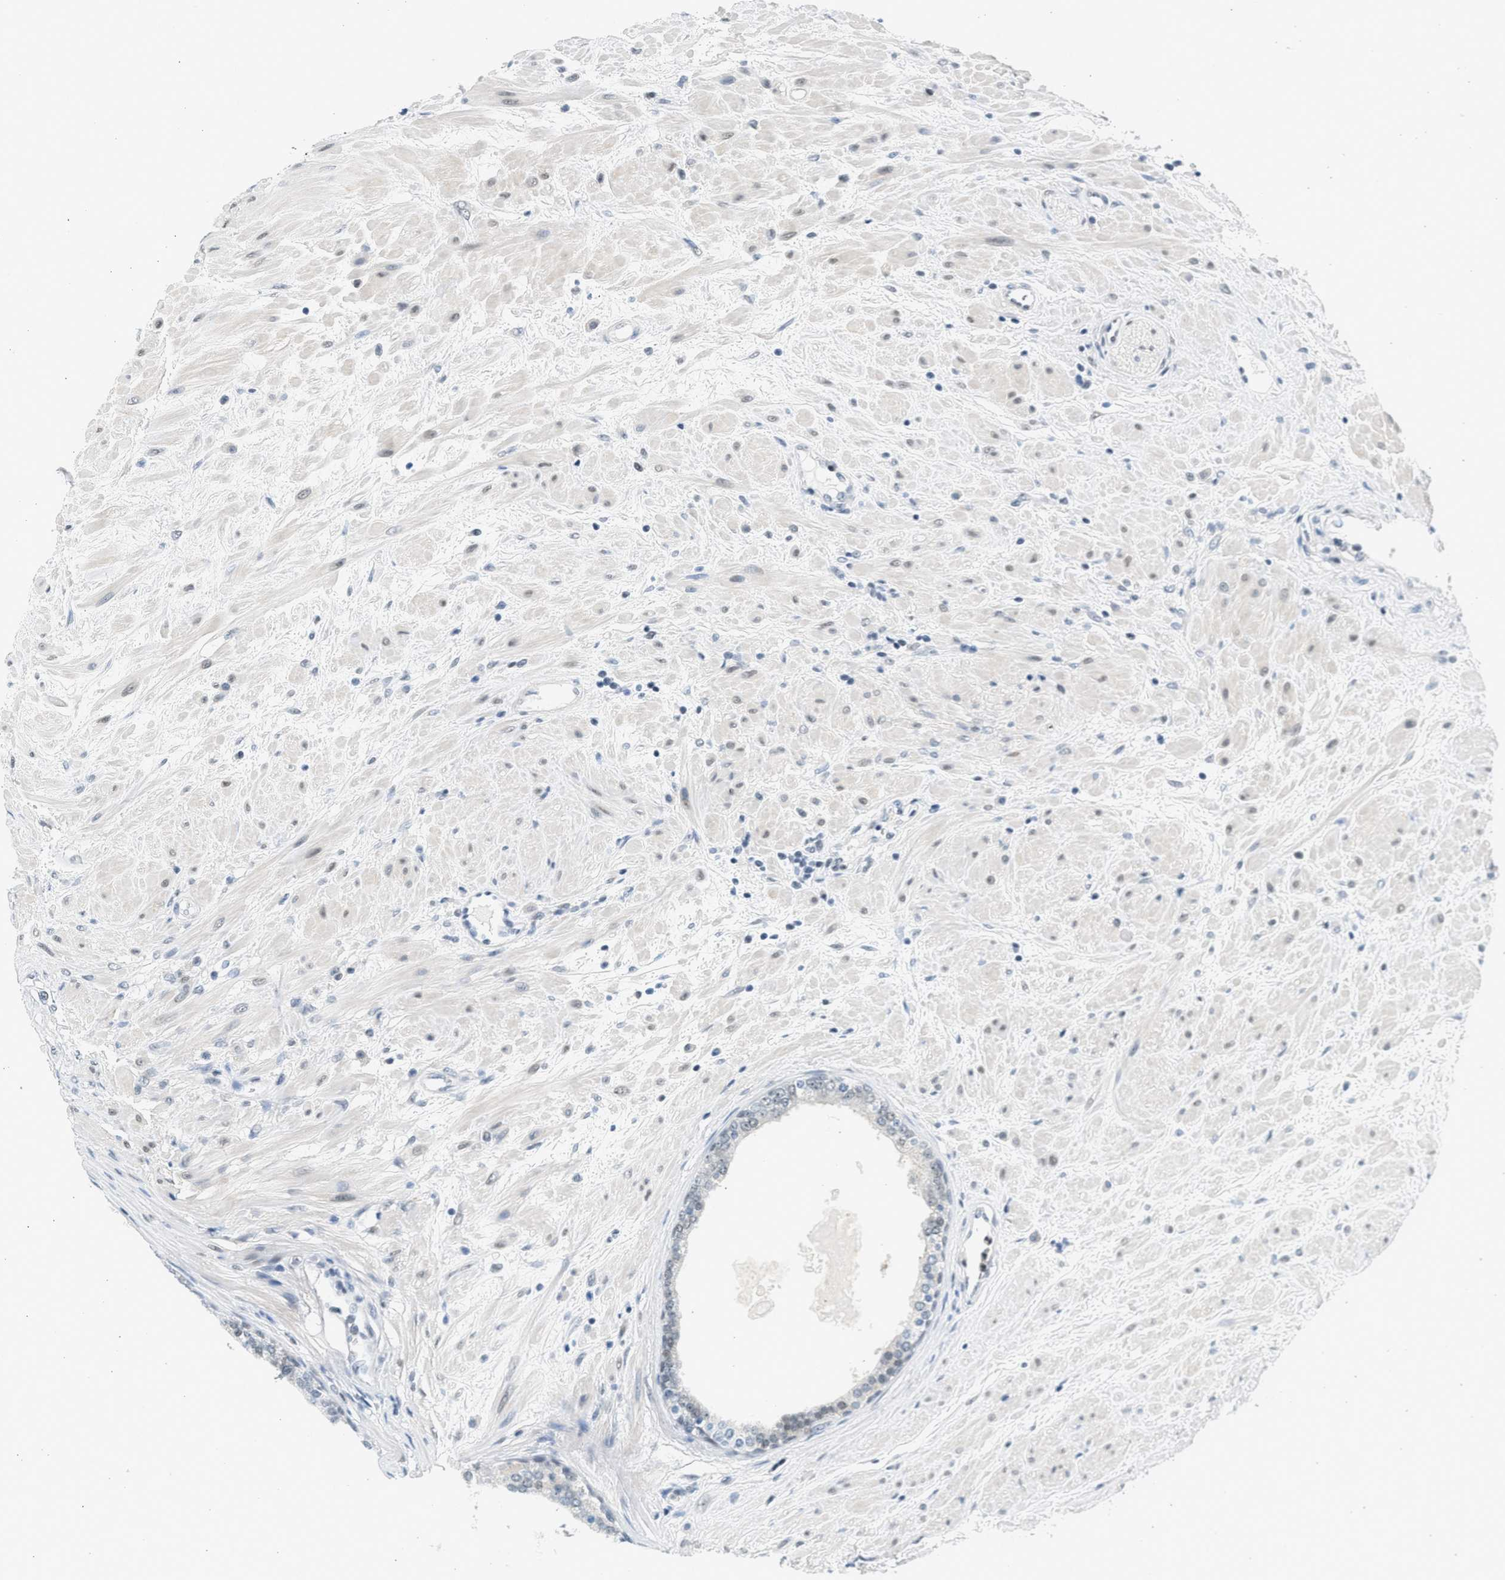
{"staining": {"intensity": "weak", "quantity": "<25%", "location": "nuclear"}, "tissue": "prostate cancer", "cell_type": "Tumor cells", "image_type": "cancer", "snomed": [{"axis": "morphology", "description": "Adenocarcinoma, Low grade"}, {"axis": "topography", "description": "Prostate"}], "caption": "High magnification brightfield microscopy of prostate cancer stained with DAB (brown) and counterstained with hematoxylin (blue): tumor cells show no significant expression. (DAB (3,3'-diaminobenzidine) immunohistochemistry (IHC) visualized using brightfield microscopy, high magnification).", "gene": "HIPK1", "patient": {"sex": "male", "age": 63}}